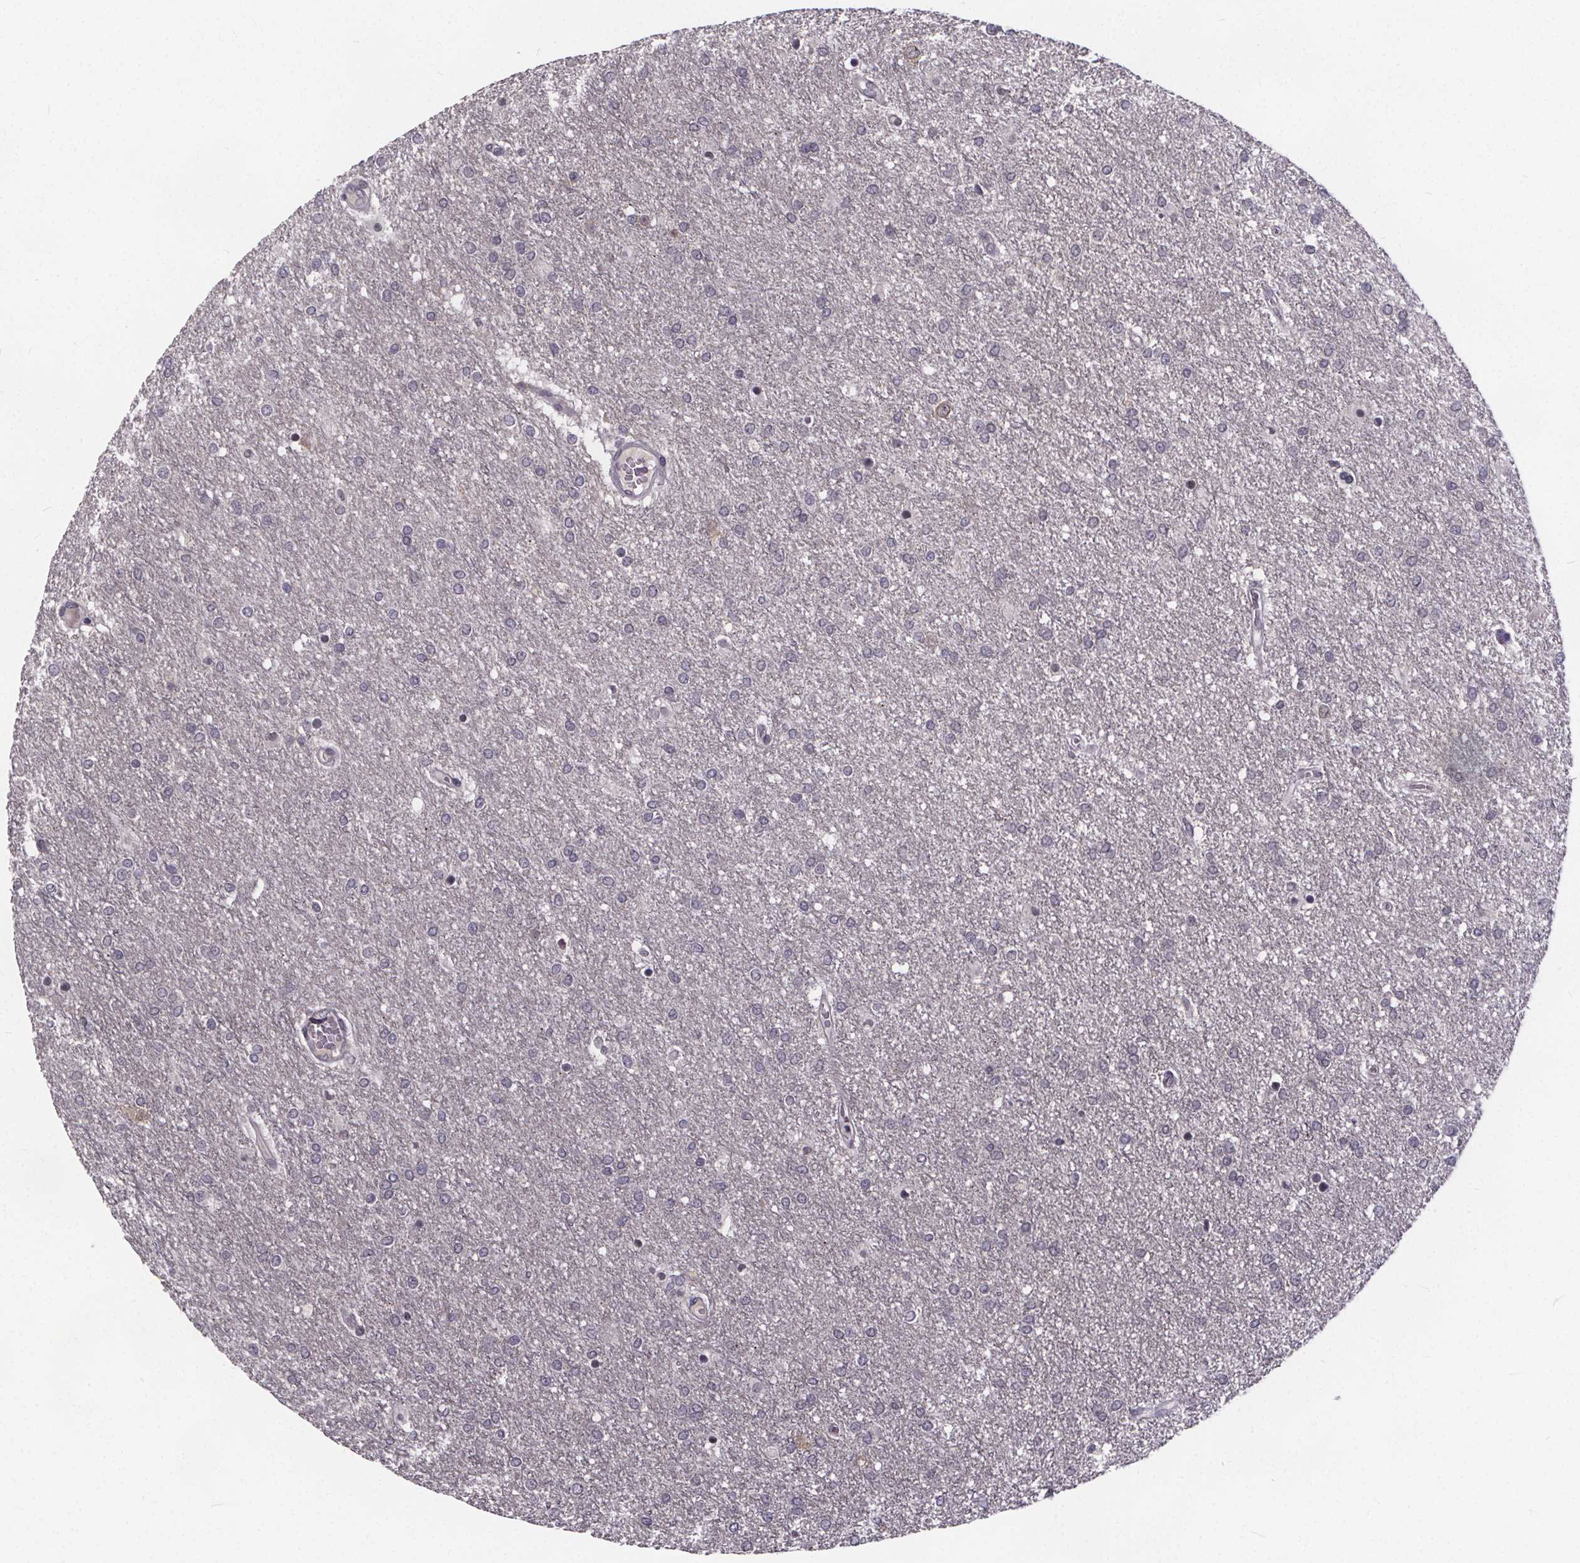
{"staining": {"intensity": "negative", "quantity": "none", "location": "none"}, "tissue": "glioma", "cell_type": "Tumor cells", "image_type": "cancer", "snomed": [{"axis": "morphology", "description": "Glioma, malignant, High grade"}, {"axis": "topography", "description": "Brain"}], "caption": "Glioma stained for a protein using immunohistochemistry (IHC) reveals no positivity tumor cells.", "gene": "FAM181B", "patient": {"sex": "female", "age": 61}}